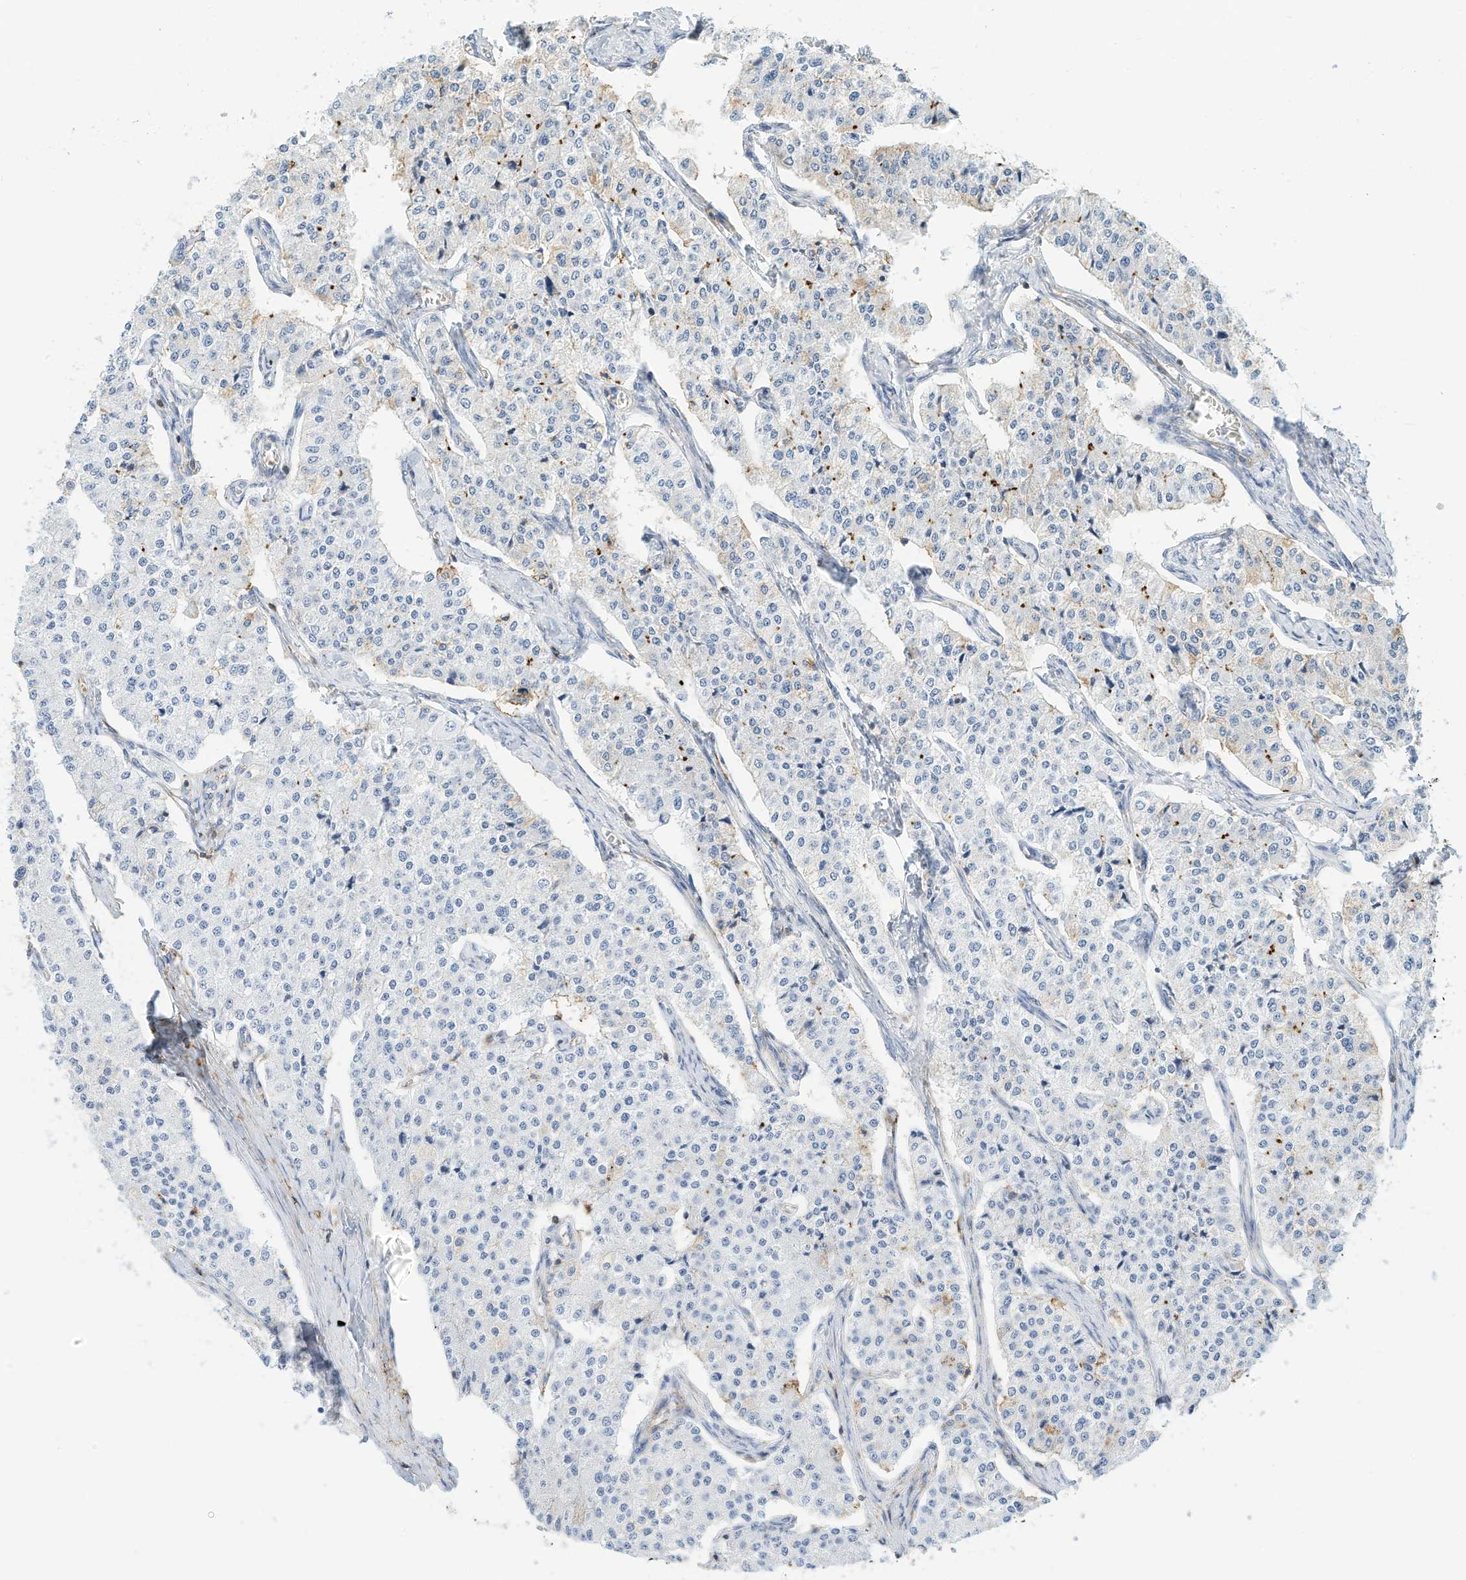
{"staining": {"intensity": "negative", "quantity": "none", "location": "none"}, "tissue": "carcinoid", "cell_type": "Tumor cells", "image_type": "cancer", "snomed": [{"axis": "morphology", "description": "Carcinoid, malignant, NOS"}, {"axis": "topography", "description": "Colon"}], "caption": "Immunohistochemical staining of malignant carcinoid reveals no significant staining in tumor cells.", "gene": "TXNDC9", "patient": {"sex": "female", "age": 52}}